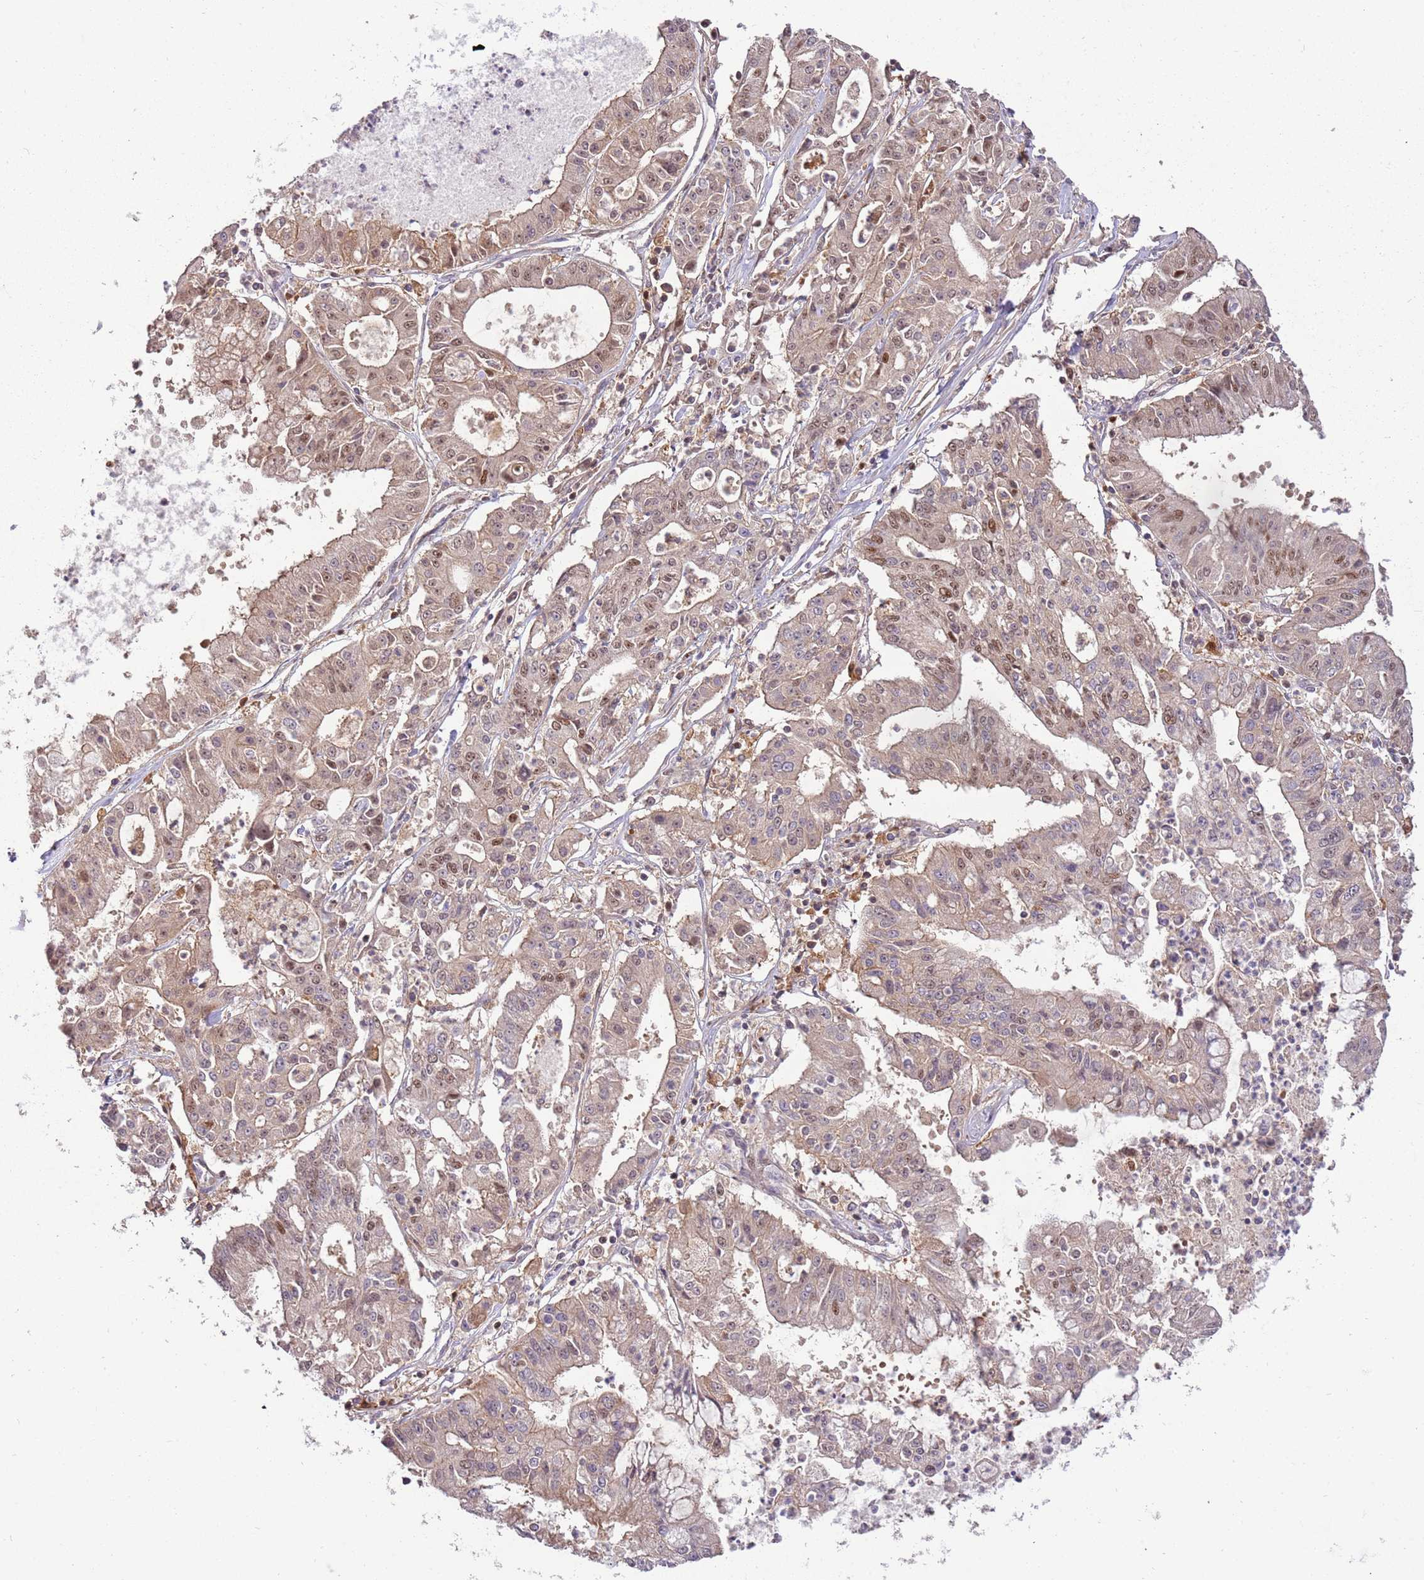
{"staining": {"intensity": "moderate", "quantity": "25%-75%", "location": "nuclear"}, "tissue": "ovarian cancer", "cell_type": "Tumor cells", "image_type": "cancer", "snomed": [{"axis": "morphology", "description": "Cystadenocarcinoma, mucinous, NOS"}, {"axis": "topography", "description": "Ovary"}], "caption": "Mucinous cystadenocarcinoma (ovarian) was stained to show a protein in brown. There is medium levels of moderate nuclear expression in approximately 25%-75% of tumor cells.", "gene": "GSTO2", "patient": {"sex": "female", "age": 70}}